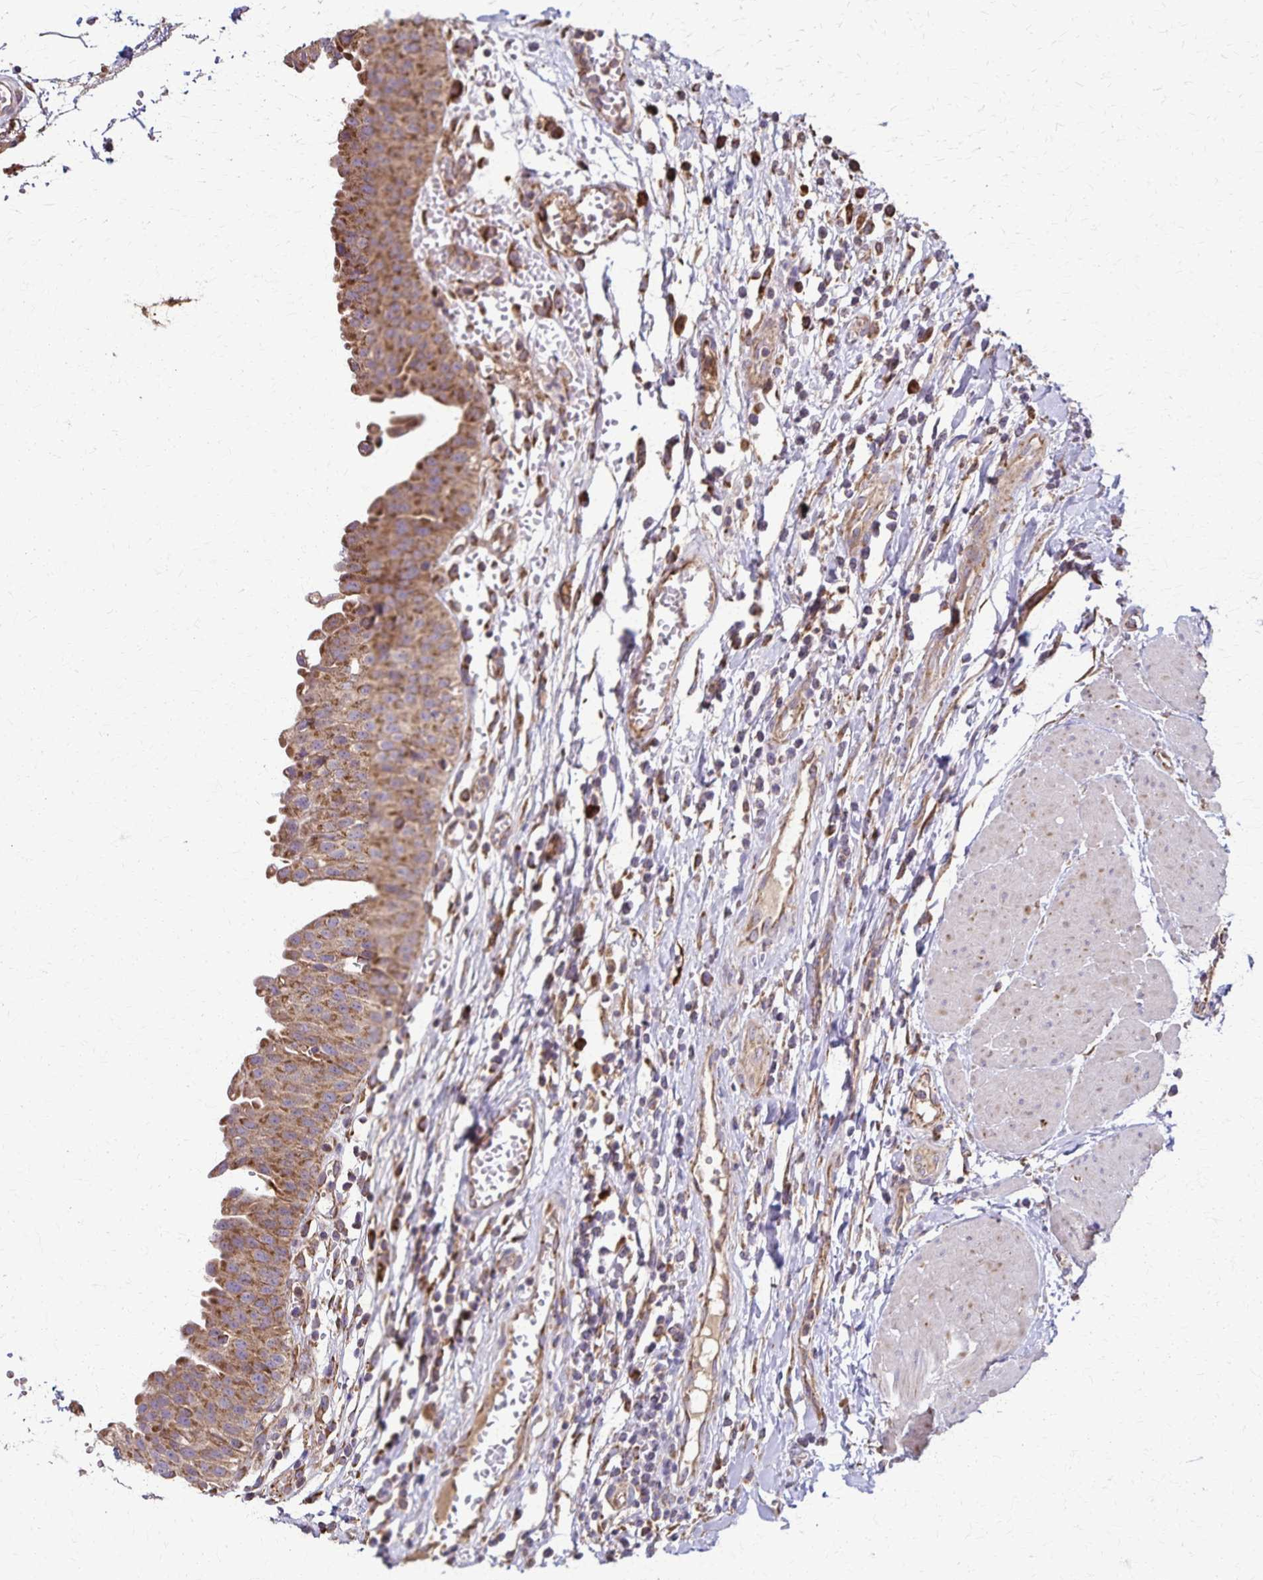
{"staining": {"intensity": "moderate", "quantity": ">75%", "location": "cytoplasmic/membranous"}, "tissue": "urinary bladder", "cell_type": "Urothelial cells", "image_type": "normal", "snomed": [{"axis": "morphology", "description": "Normal tissue, NOS"}, {"axis": "topography", "description": "Urinary bladder"}], "caption": "Immunohistochemical staining of unremarkable urinary bladder reveals moderate cytoplasmic/membranous protein expression in approximately >75% of urothelial cells.", "gene": "RNF10", "patient": {"sex": "male", "age": 64}}